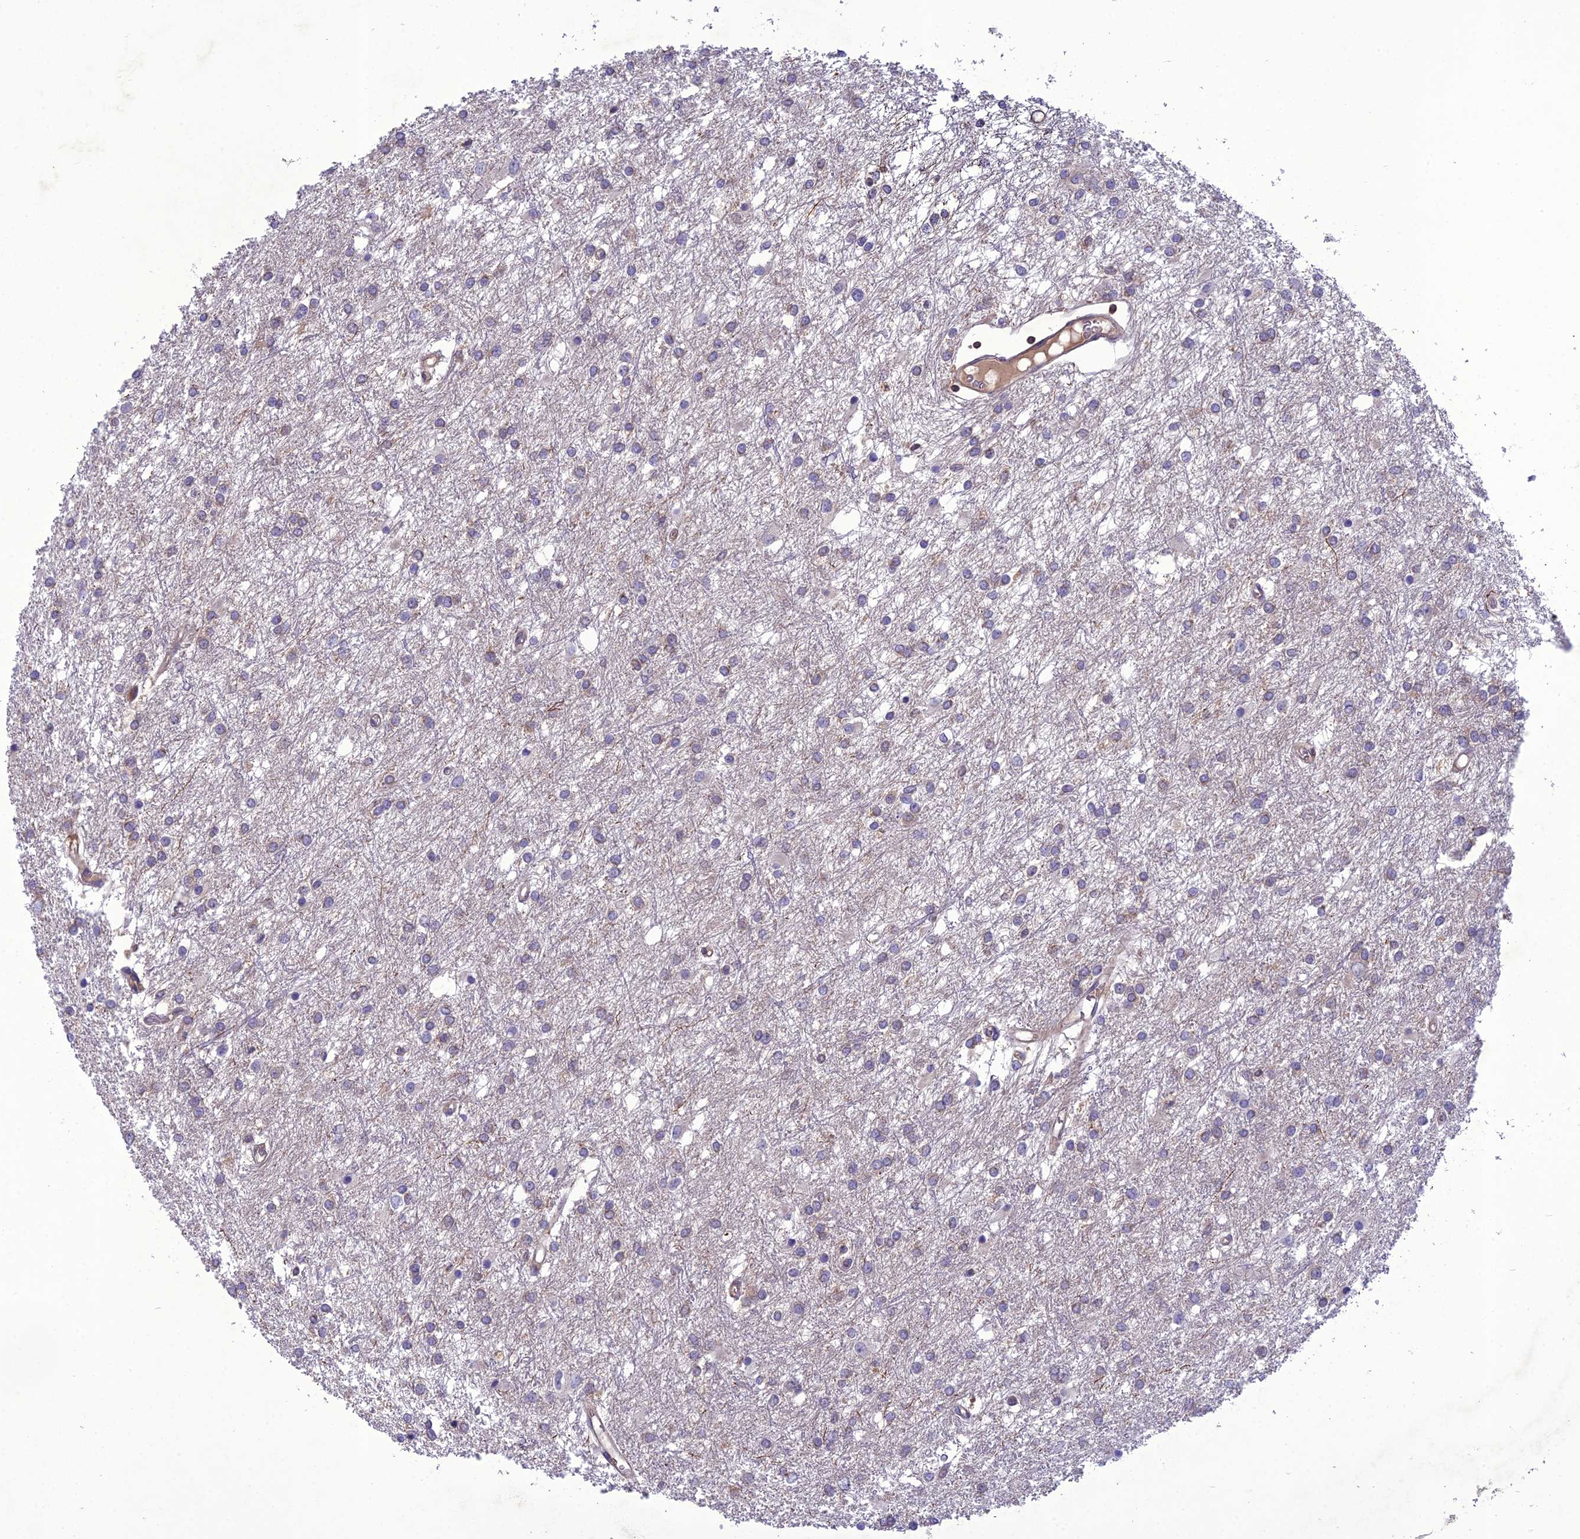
{"staining": {"intensity": "weak", "quantity": "<25%", "location": "cytoplasmic/membranous"}, "tissue": "glioma", "cell_type": "Tumor cells", "image_type": "cancer", "snomed": [{"axis": "morphology", "description": "Glioma, malignant, High grade"}, {"axis": "topography", "description": "Brain"}], "caption": "Malignant glioma (high-grade) was stained to show a protein in brown. There is no significant positivity in tumor cells.", "gene": "GDF6", "patient": {"sex": "female", "age": 50}}